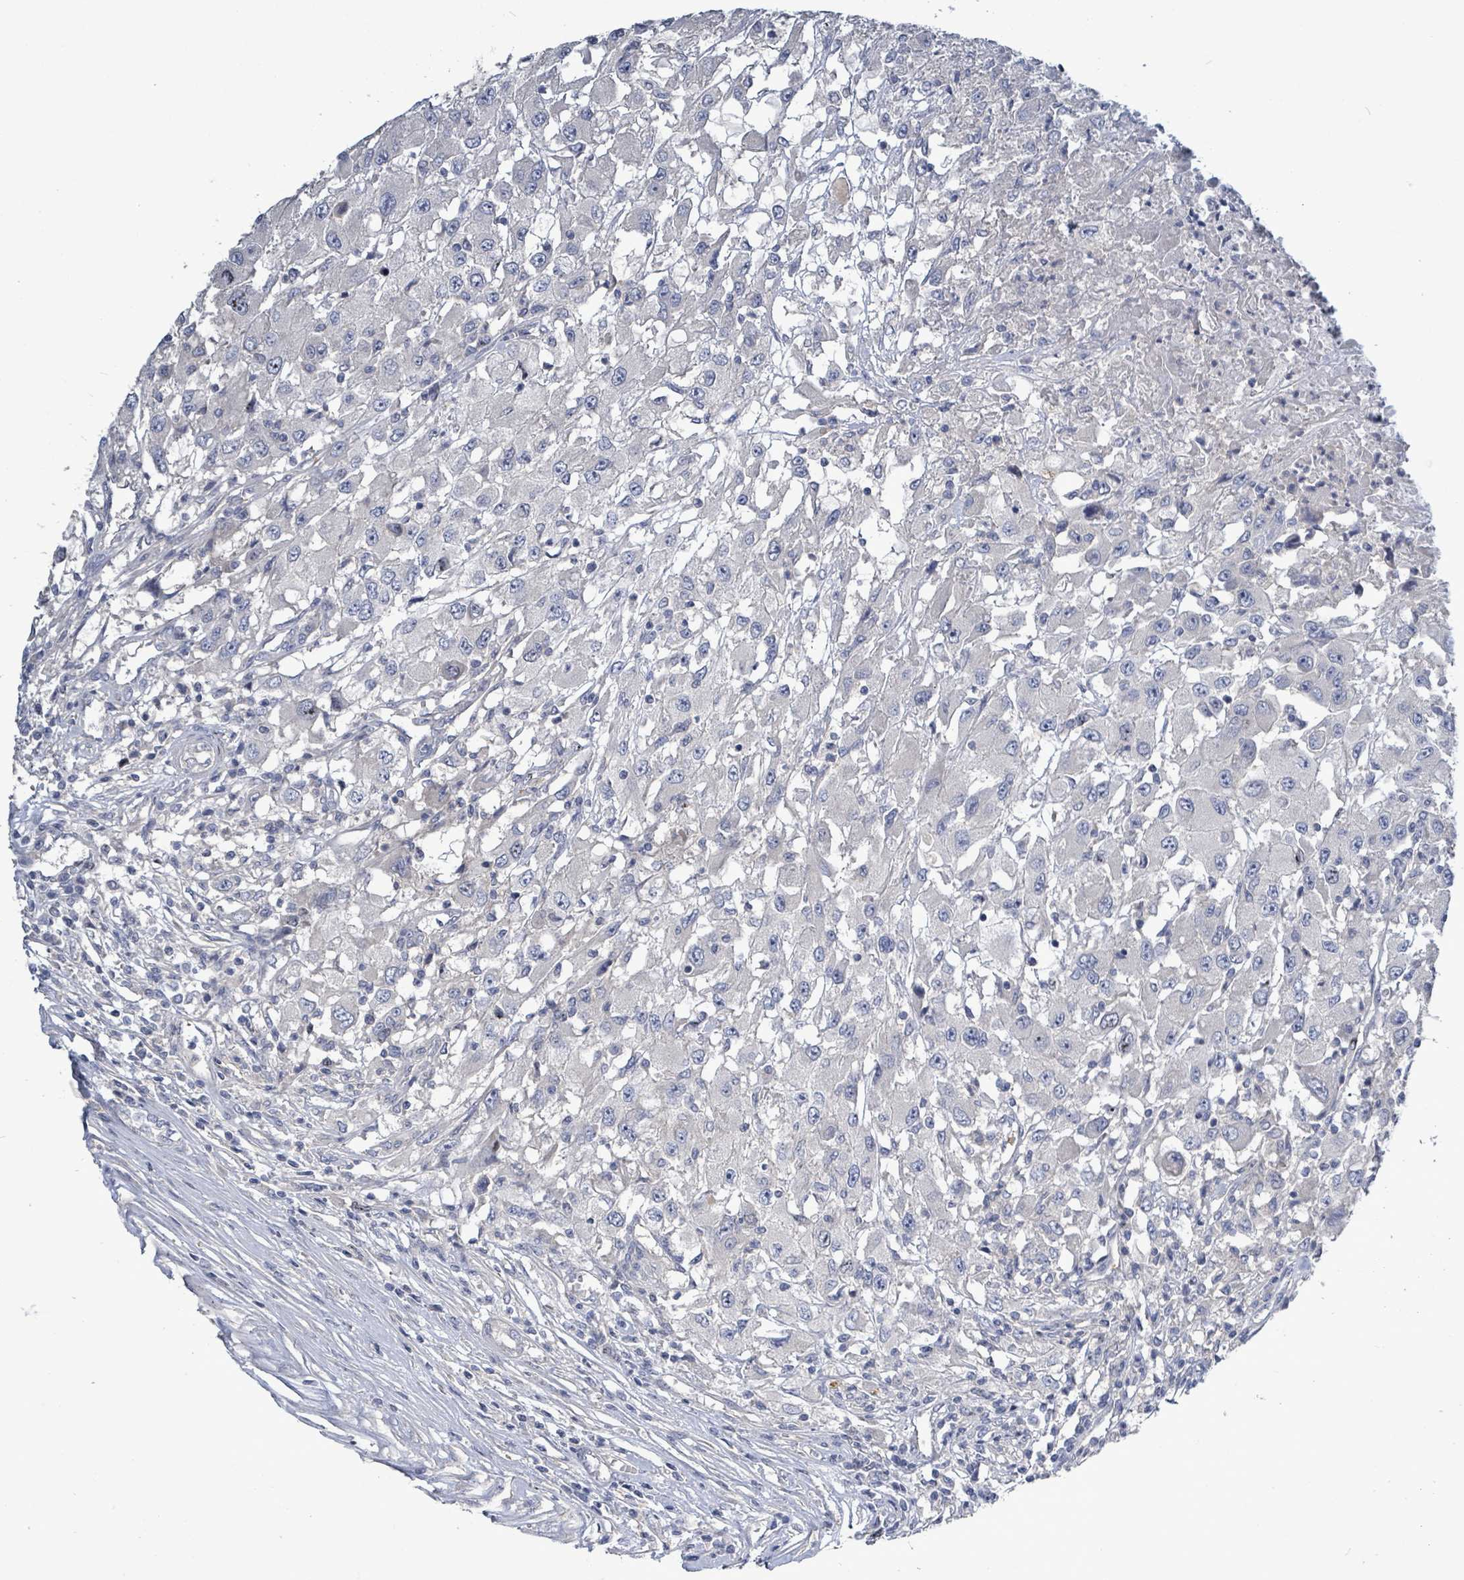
{"staining": {"intensity": "negative", "quantity": "none", "location": "none"}, "tissue": "renal cancer", "cell_type": "Tumor cells", "image_type": "cancer", "snomed": [{"axis": "morphology", "description": "Adenocarcinoma, NOS"}, {"axis": "topography", "description": "Kidney"}], "caption": "Immunohistochemistry (IHC) histopathology image of renal cancer (adenocarcinoma) stained for a protein (brown), which reveals no positivity in tumor cells.", "gene": "KRAS", "patient": {"sex": "female", "age": 67}}